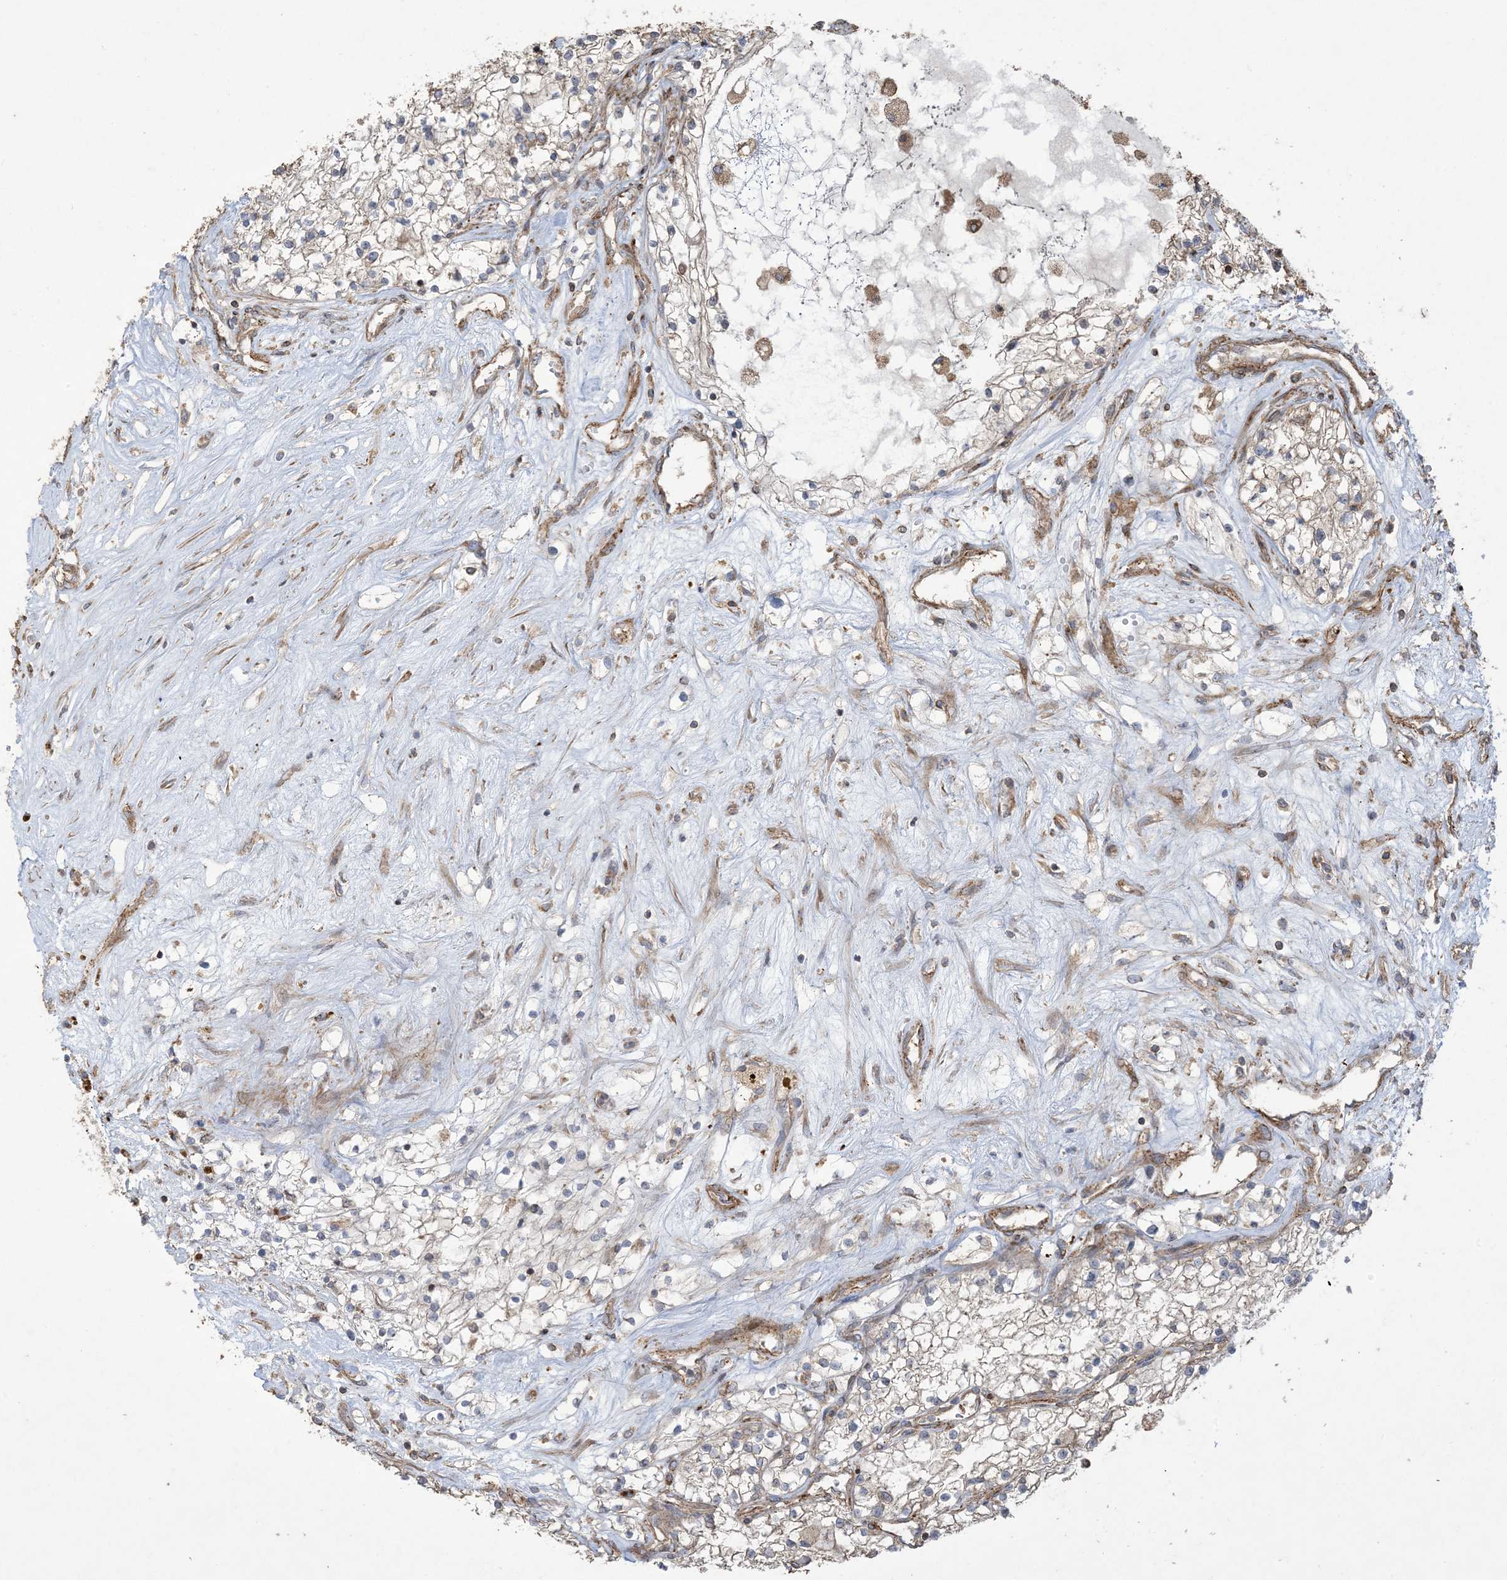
{"staining": {"intensity": "weak", "quantity": "<25%", "location": "cytoplasmic/membranous"}, "tissue": "renal cancer", "cell_type": "Tumor cells", "image_type": "cancer", "snomed": [{"axis": "morphology", "description": "Normal tissue, NOS"}, {"axis": "morphology", "description": "Adenocarcinoma, NOS"}, {"axis": "topography", "description": "Kidney"}], "caption": "This is an immunohistochemistry (IHC) image of adenocarcinoma (renal). There is no staining in tumor cells.", "gene": "KLHL18", "patient": {"sex": "male", "age": 68}}